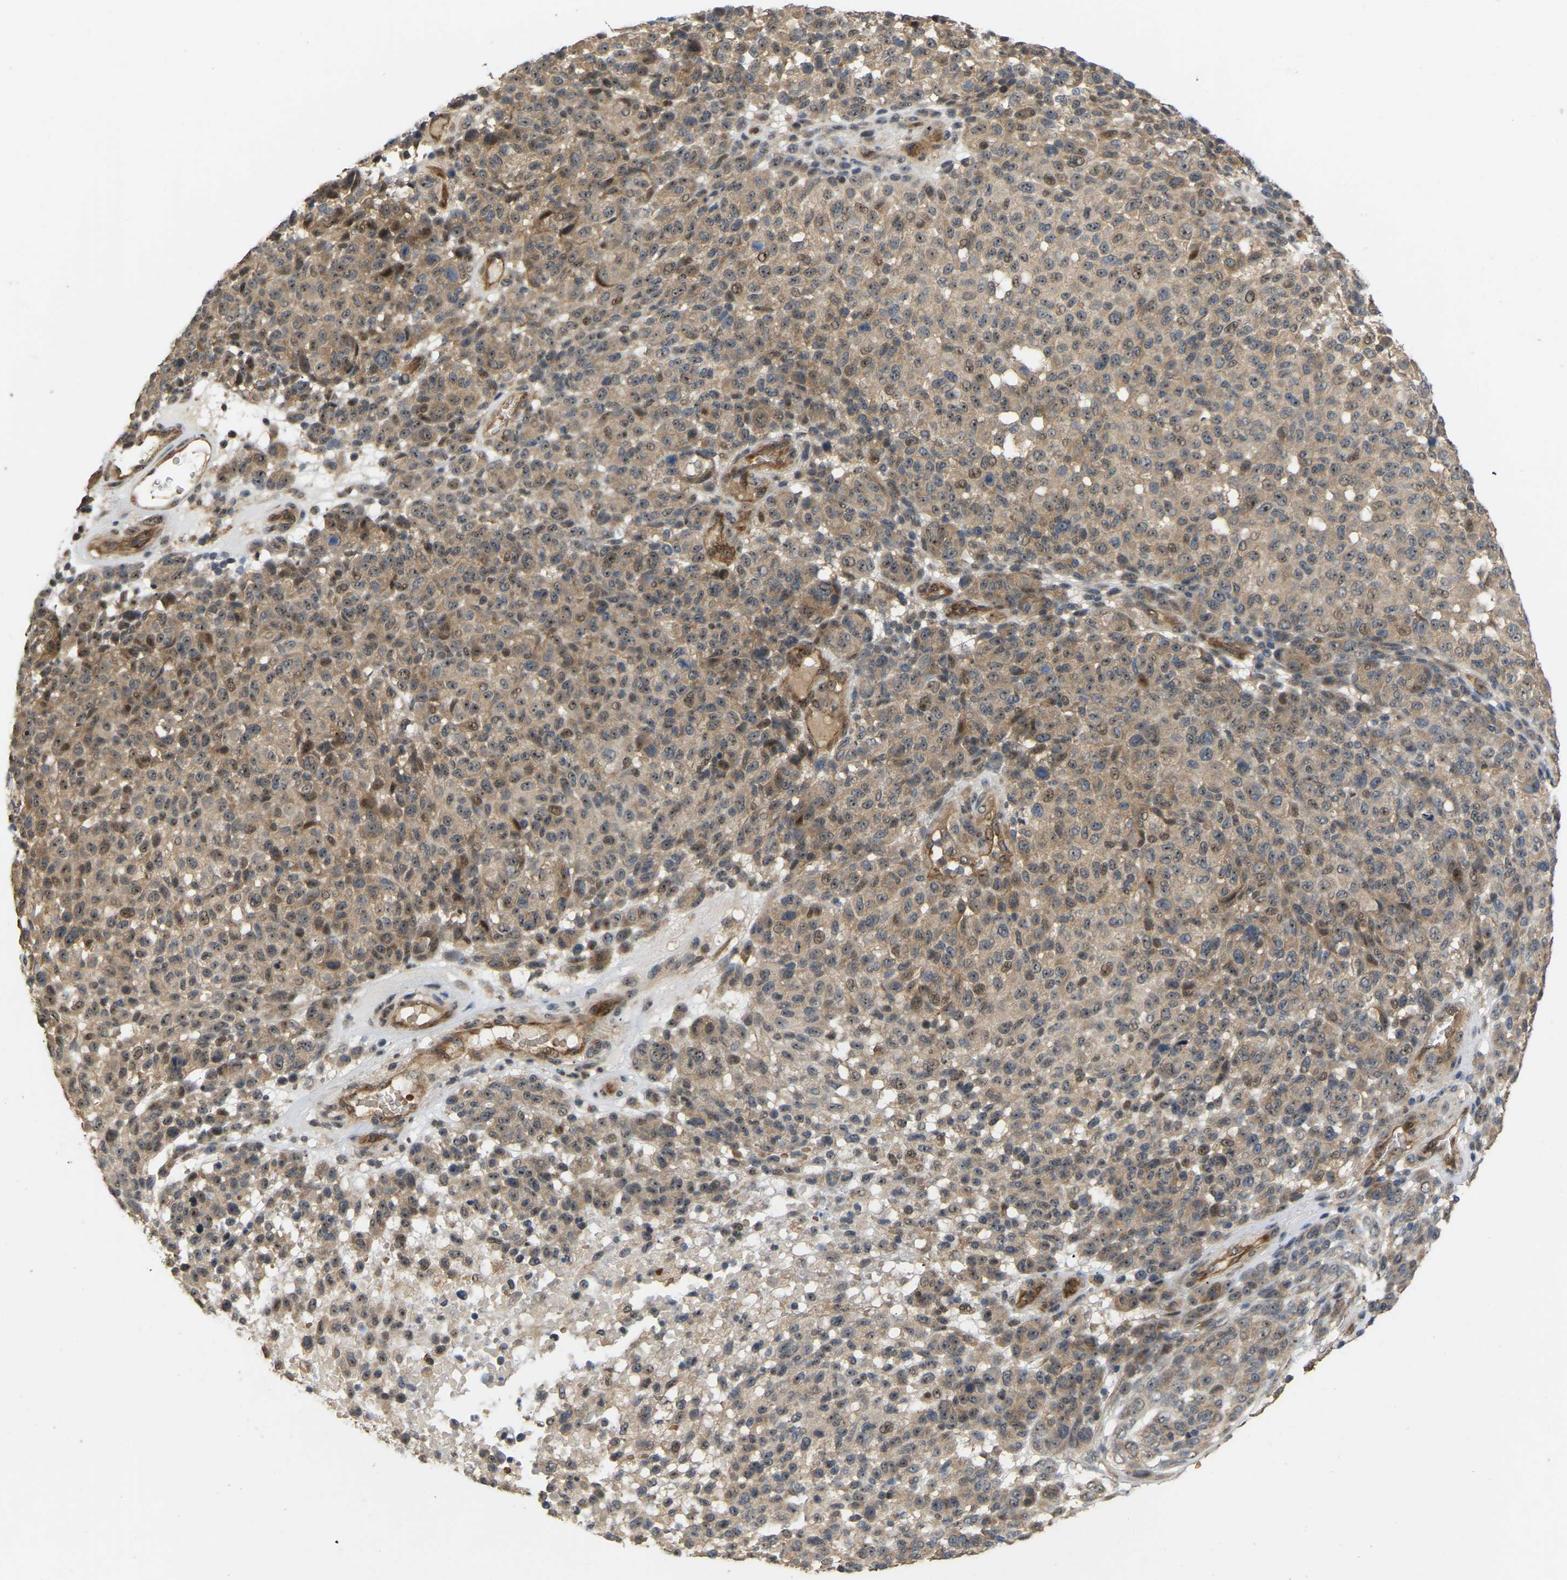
{"staining": {"intensity": "moderate", "quantity": ">75%", "location": "cytoplasmic/membranous,nuclear"}, "tissue": "melanoma", "cell_type": "Tumor cells", "image_type": "cancer", "snomed": [{"axis": "morphology", "description": "Malignant melanoma, NOS"}, {"axis": "topography", "description": "Skin"}], "caption": "An immunohistochemistry (IHC) image of neoplastic tissue is shown. Protein staining in brown highlights moderate cytoplasmic/membranous and nuclear positivity in melanoma within tumor cells. Nuclei are stained in blue.", "gene": "LIMK2", "patient": {"sex": "male", "age": 59}}